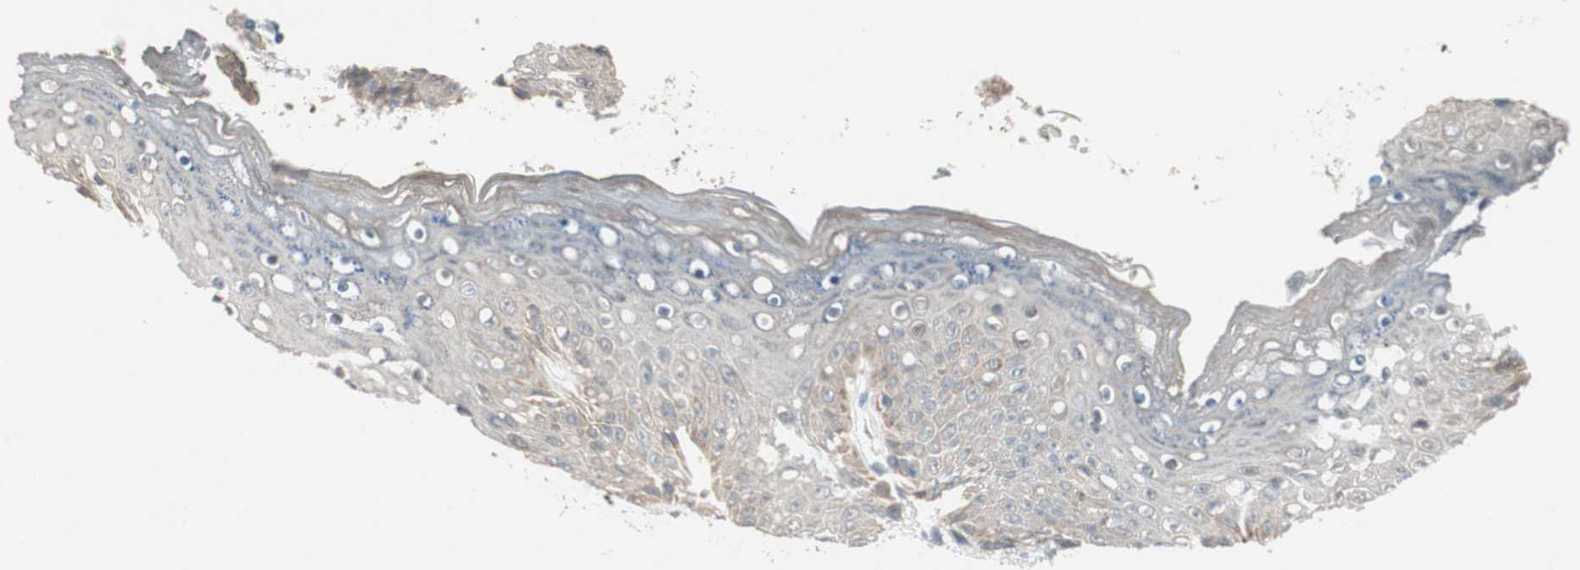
{"staining": {"intensity": "weak", "quantity": "25%-75%", "location": "cytoplasmic/membranous"}, "tissue": "skin", "cell_type": "Epidermal cells", "image_type": "normal", "snomed": [{"axis": "morphology", "description": "Normal tissue, NOS"}, {"axis": "topography", "description": "Anal"}], "caption": "High-magnification brightfield microscopy of normal skin stained with DAB (3,3'-diaminobenzidine) (brown) and counterstained with hematoxylin (blue). epidermal cells exhibit weak cytoplasmic/membranous expression is seen in approximately25%-75% of cells. (DAB (3,3'-diaminobenzidine) = brown stain, brightfield microscopy at high magnification).", "gene": "NCLN", "patient": {"sex": "female", "age": 46}}